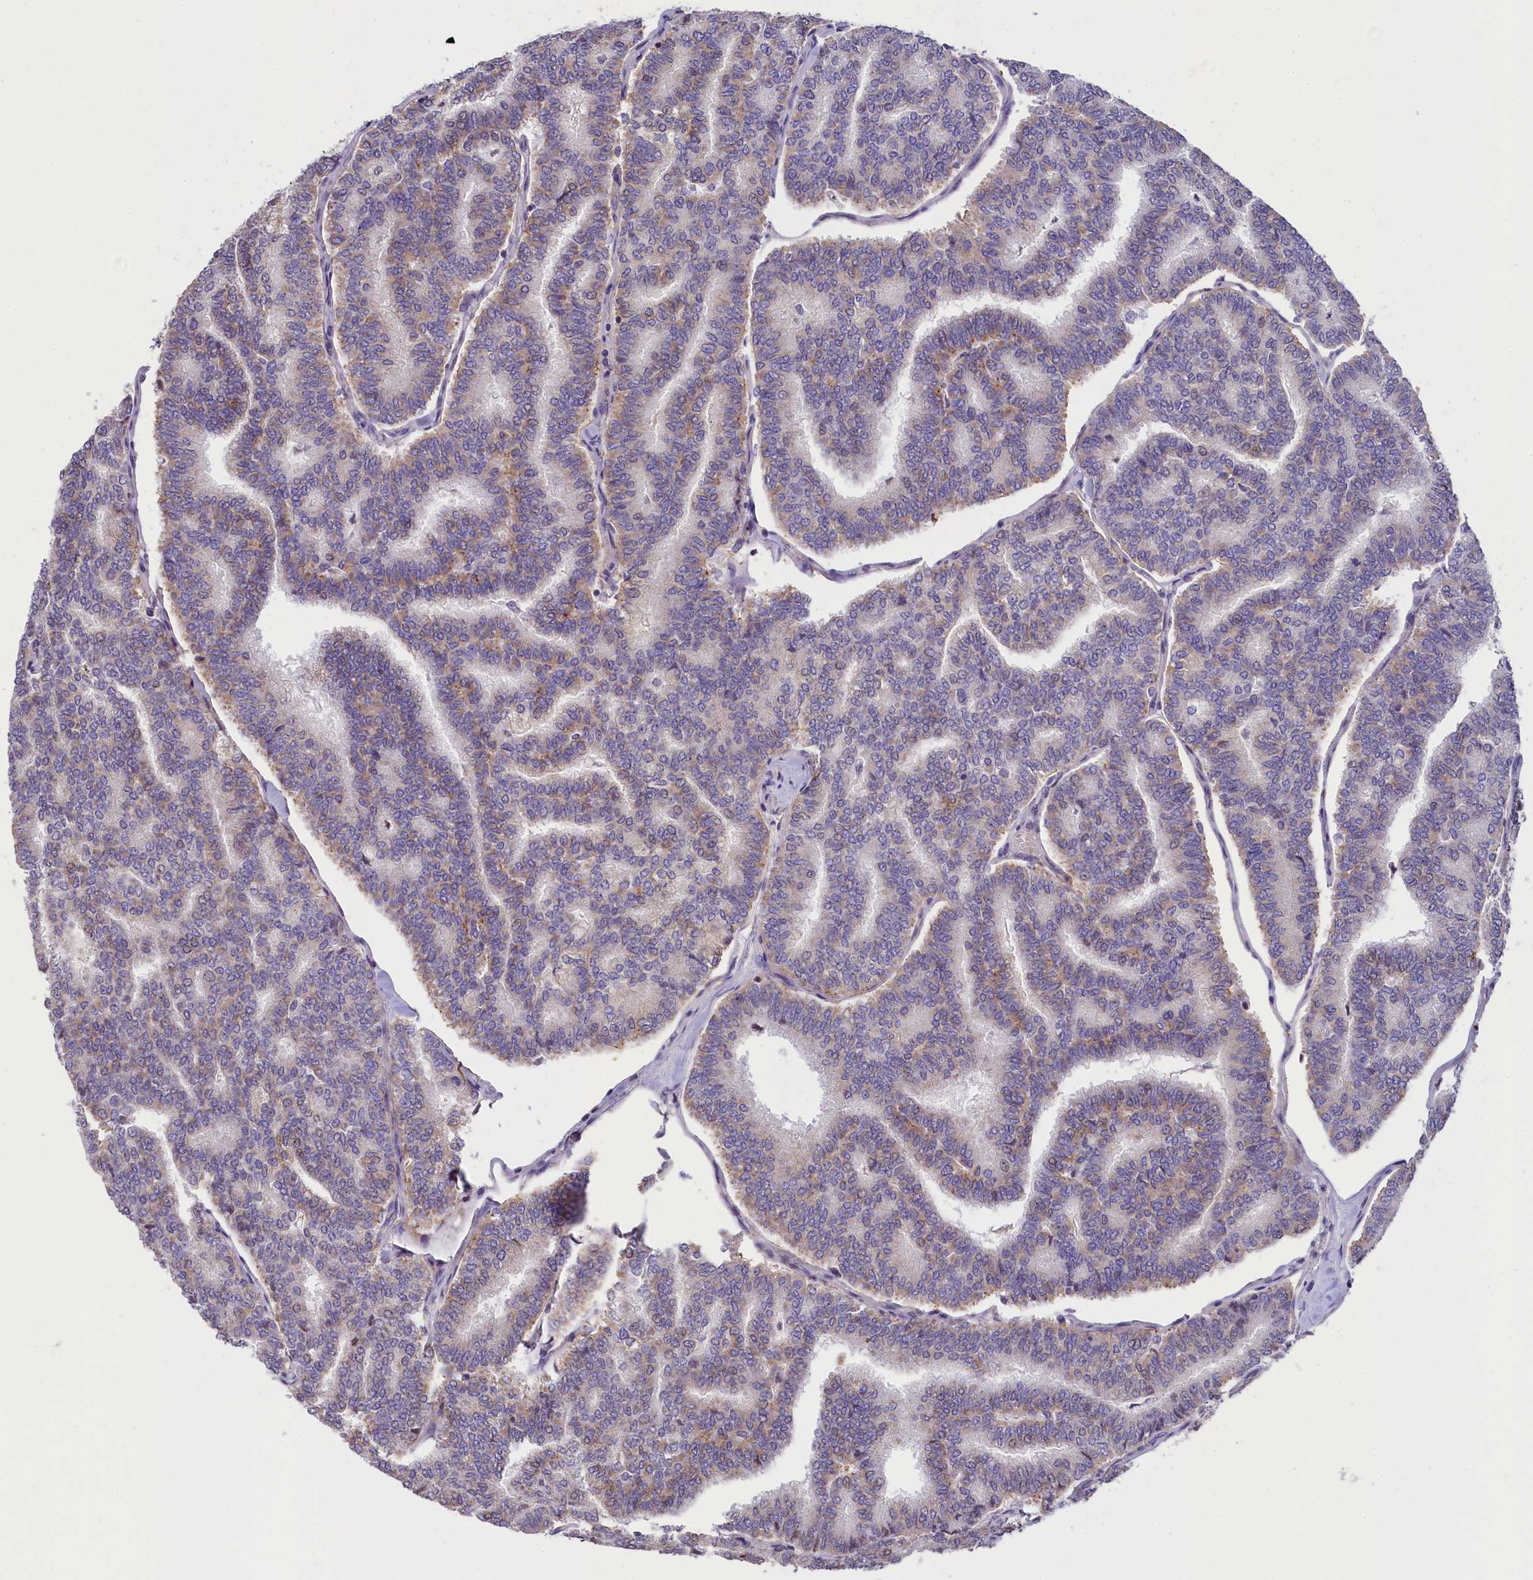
{"staining": {"intensity": "weak", "quantity": "25%-75%", "location": "cytoplasmic/membranous"}, "tissue": "thyroid cancer", "cell_type": "Tumor cells", "image_type": "cancer", "snomed": [{"axis": "morphology", "description": "Papillary adenocarcinoma, NOS"}, {"axis": "topography", "description": "Thyroid gland"}], "caption": "The photomicrograph reveals staining of thyroid cancer (papillary adenocarcinoma), revealing weak cytoplasmic/membranous protein staining (brown color) within tumor cells.", "gene": "ZNF2", "patient": {"sex": "female", "age": 35}}